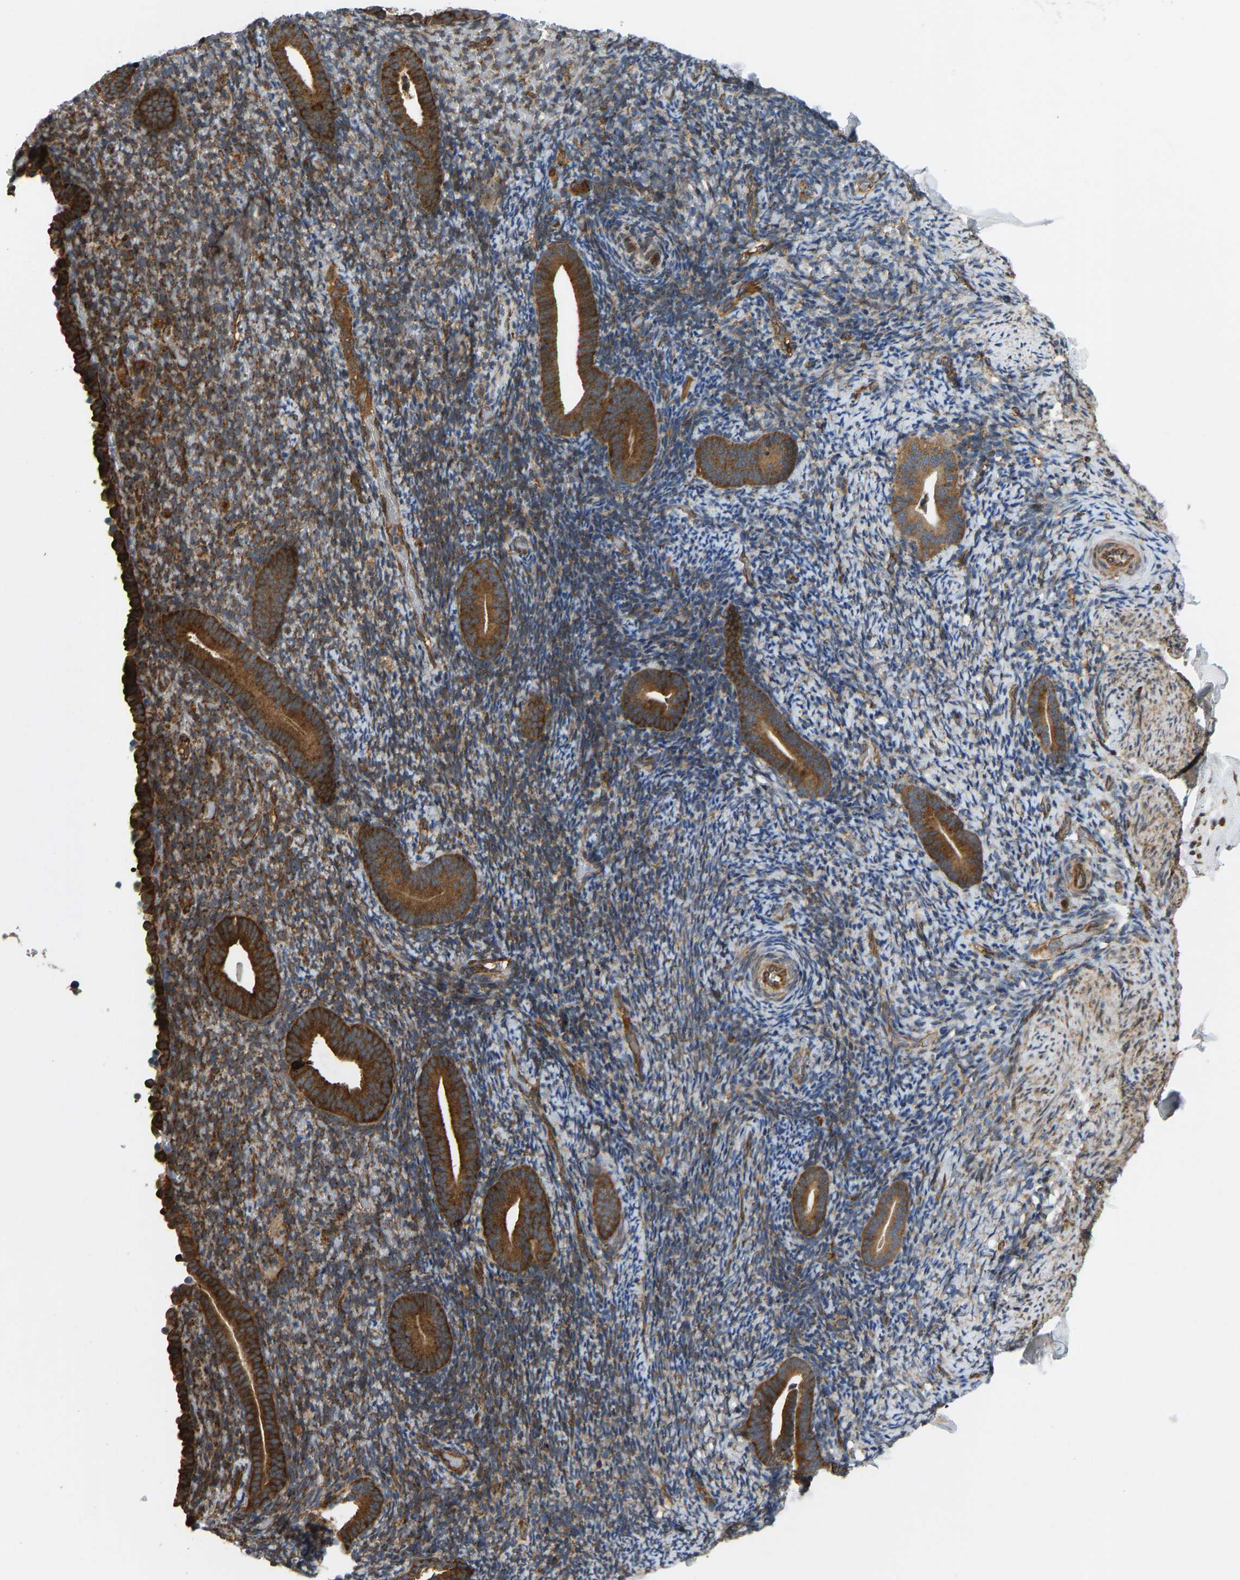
{"staining": {"intensity": "moderate", "quantity": "25%-75%", "location": "cytoplasmic/membranous"}, "tissue": "endometrium", "cell_type": "Cells in endometrial stroma", "image_type": "normal", "snomed": [{"axis": "morphology", "description": "Normal tissue, NOS"}, {"axis": "topography", "description": "Endometrium"}], "caption": "Immunohistochemical staining of benign endometrium exhibits 25%-75% levels of moderate cytoplasmic/membranous protein expression in approximately 25%-75% of cells in endometrial stroma.", "gene": "RASGRF2", "patient": {"sex": "female", "age": 51}}